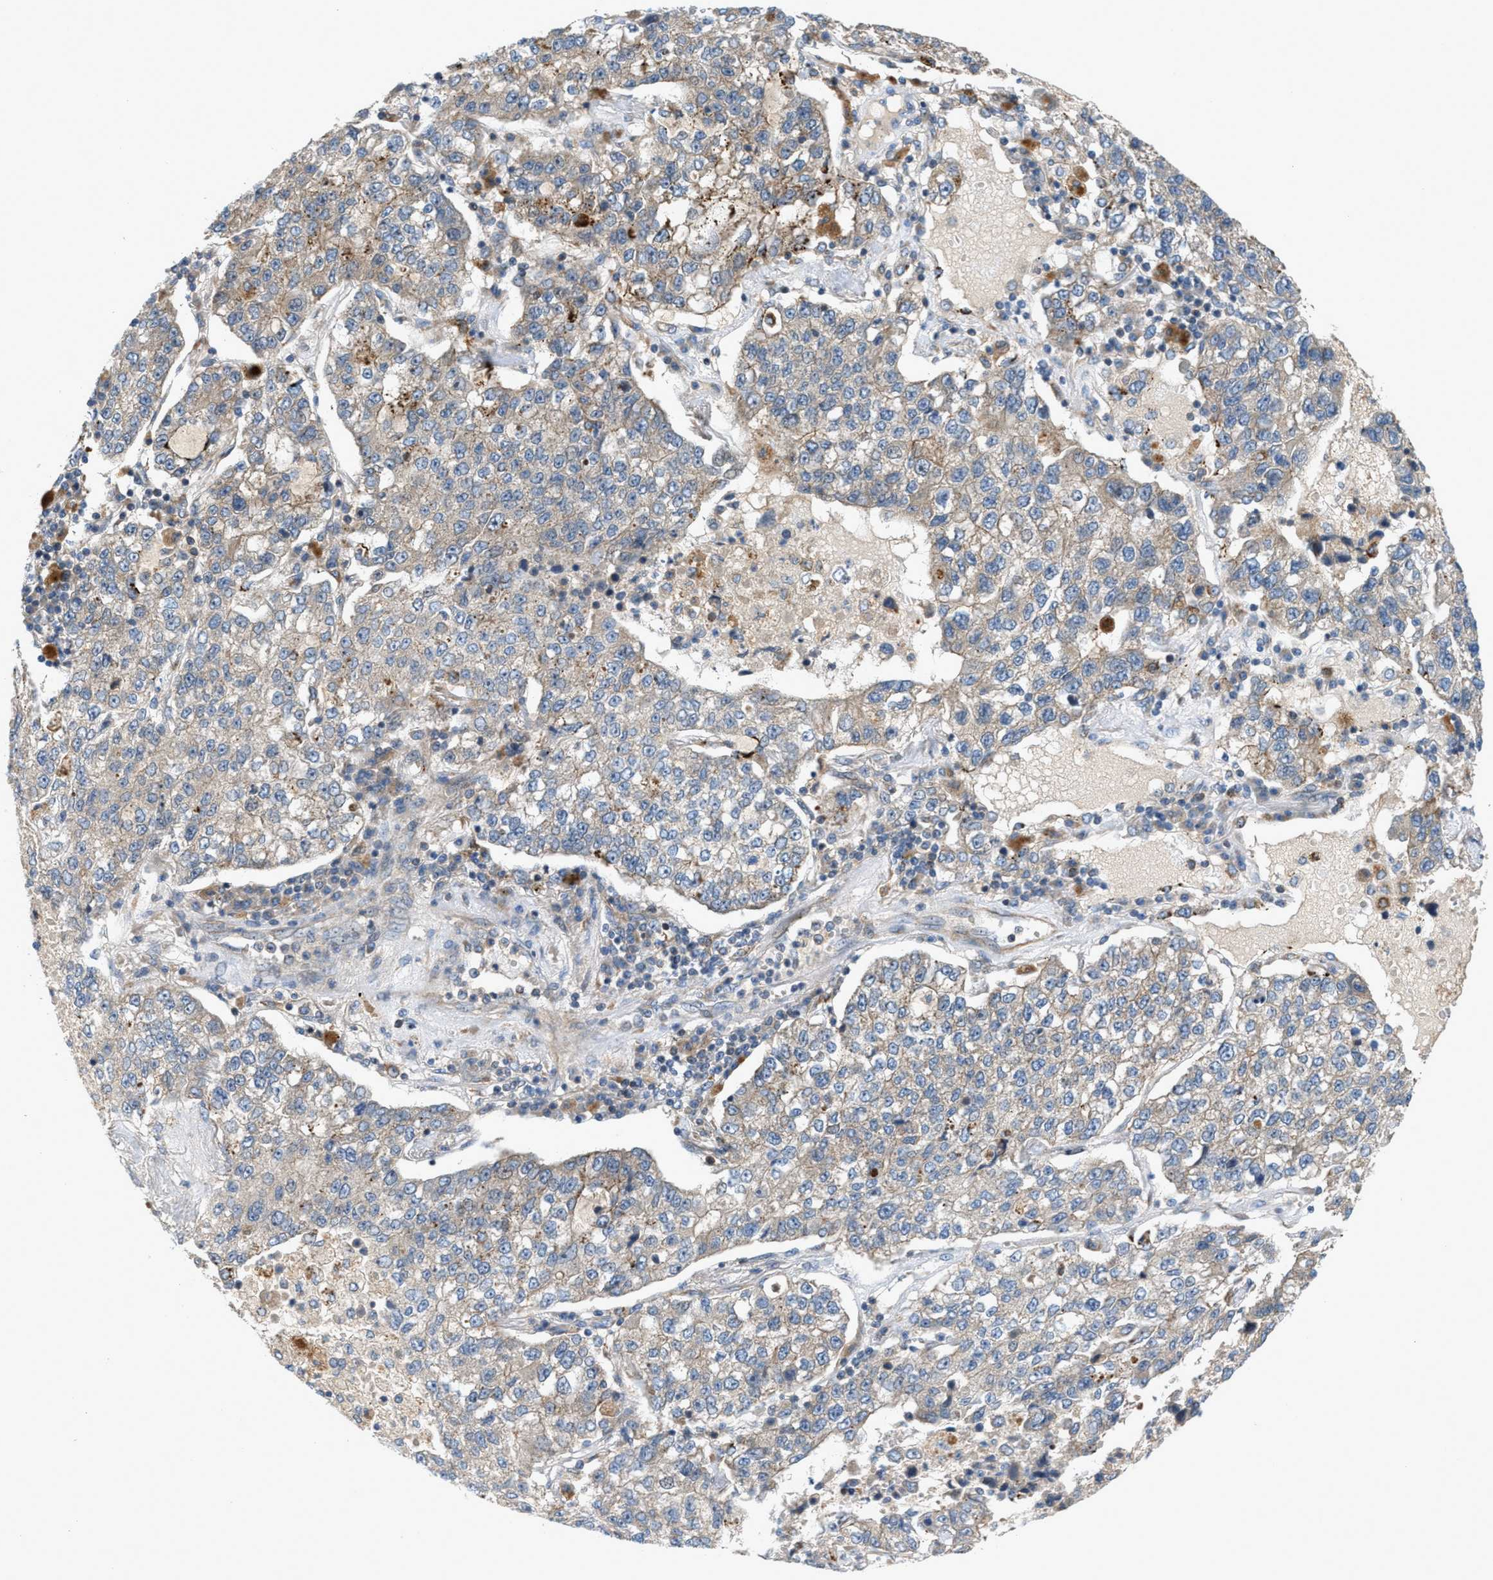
{"staining": {"intensity": "weak", "quantity": "25%-75%", "location": "cytoplasmic/membranous"}, "tissue": "lung cancer", "cell_type": "Tumor cells", "image_type": "cancer", "snomed": [{"axis": "morphology", "description": "Adenocarcinoma, NOS"}, {"axis": "topography", "description": "Lung"}], "caption": "Lung cancer (adenocarcinoma) stained with immunohistochemistry exhibits weak cytoplasmic/membranous staining in about 25%-75% of tumor cells.", "gene": "CYB5D1", "patient": {"sex": "male", "age": 49}}